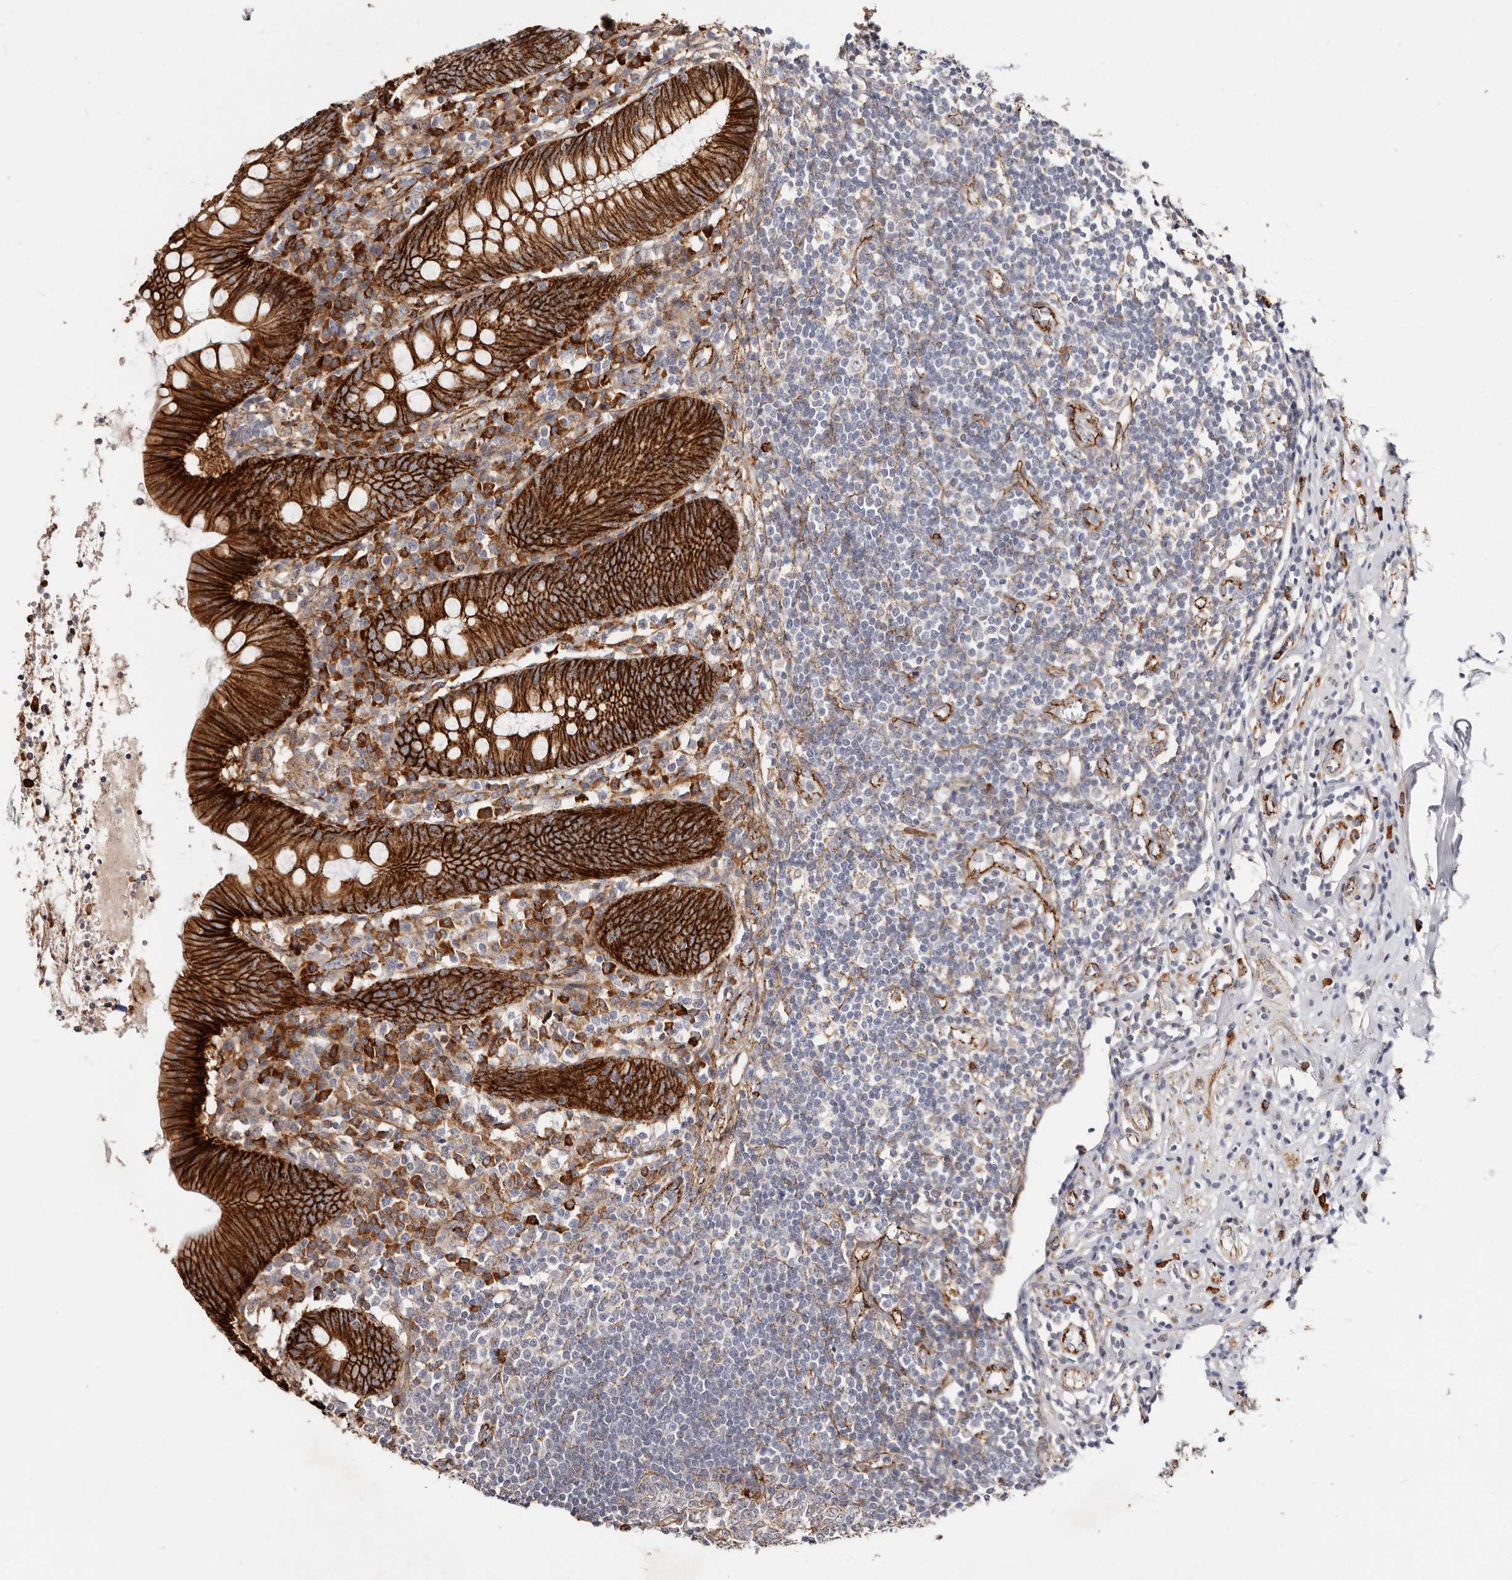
{"staining": {"intensity": "strong", "quantity": ">75%", "location": "cytoplasmic/membranous"}, "tissue": "appendix", "cell_type": "Glandular cells", "image_type": "normal", "snomed": [{"axis": "morphology", "description": "Normal tissue, NOS"}, {"axis": "topography", "description": "Appendix"}], "caption": "Appendix stained for a protein reveals strong cytoplasmic/membranous positivity in glandular cells. (brown staining indicates protein expression, while blue staining denotes nuclei).", "gene": "CTNNB1", "patient": {"sex": "female", "age": 54}}